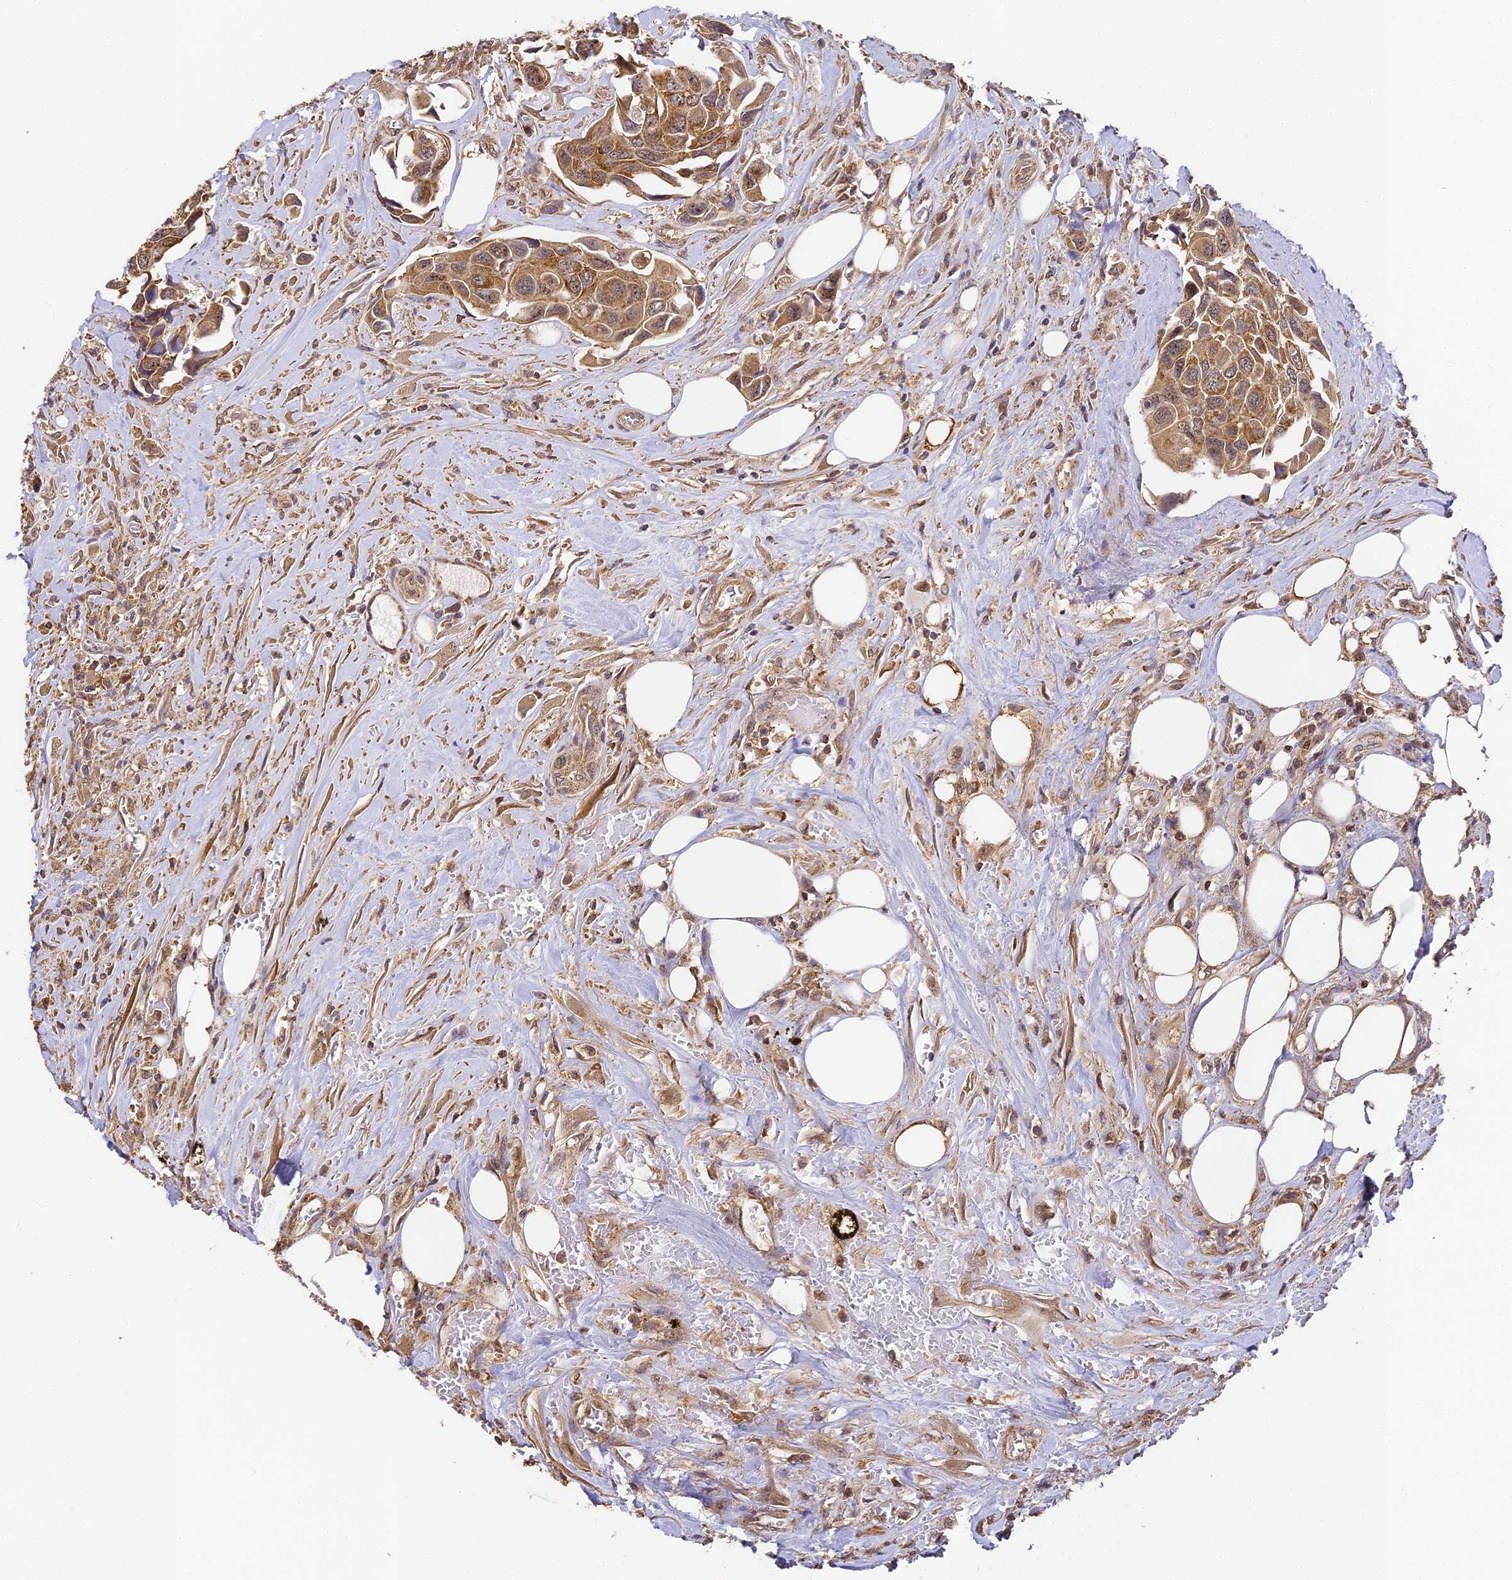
{"staining": {"intensity": "moderate", "quantity": ">75%", "location": "cytoplasmic/membranous"}, "tissue": "urothelial cancer", "cell_type": "Tumor cells", "image_type": "cancer", "snomed": [{"axis": "morphology", "description": "Urothelial carcinoma, High grade"}, {"axis": "topography", "description": "Urinary bladder"}], "caption": "Immunohistochemistry photomicrograph of high-grade urothelial carcinoma stained for a protein (brown), which demonstrates medium levels of moderate cytoplasmic/membranous expression in about >75% of tumor cells.", "gene": "ZNF443", "patient": {"sex": "male", "age": 74}}